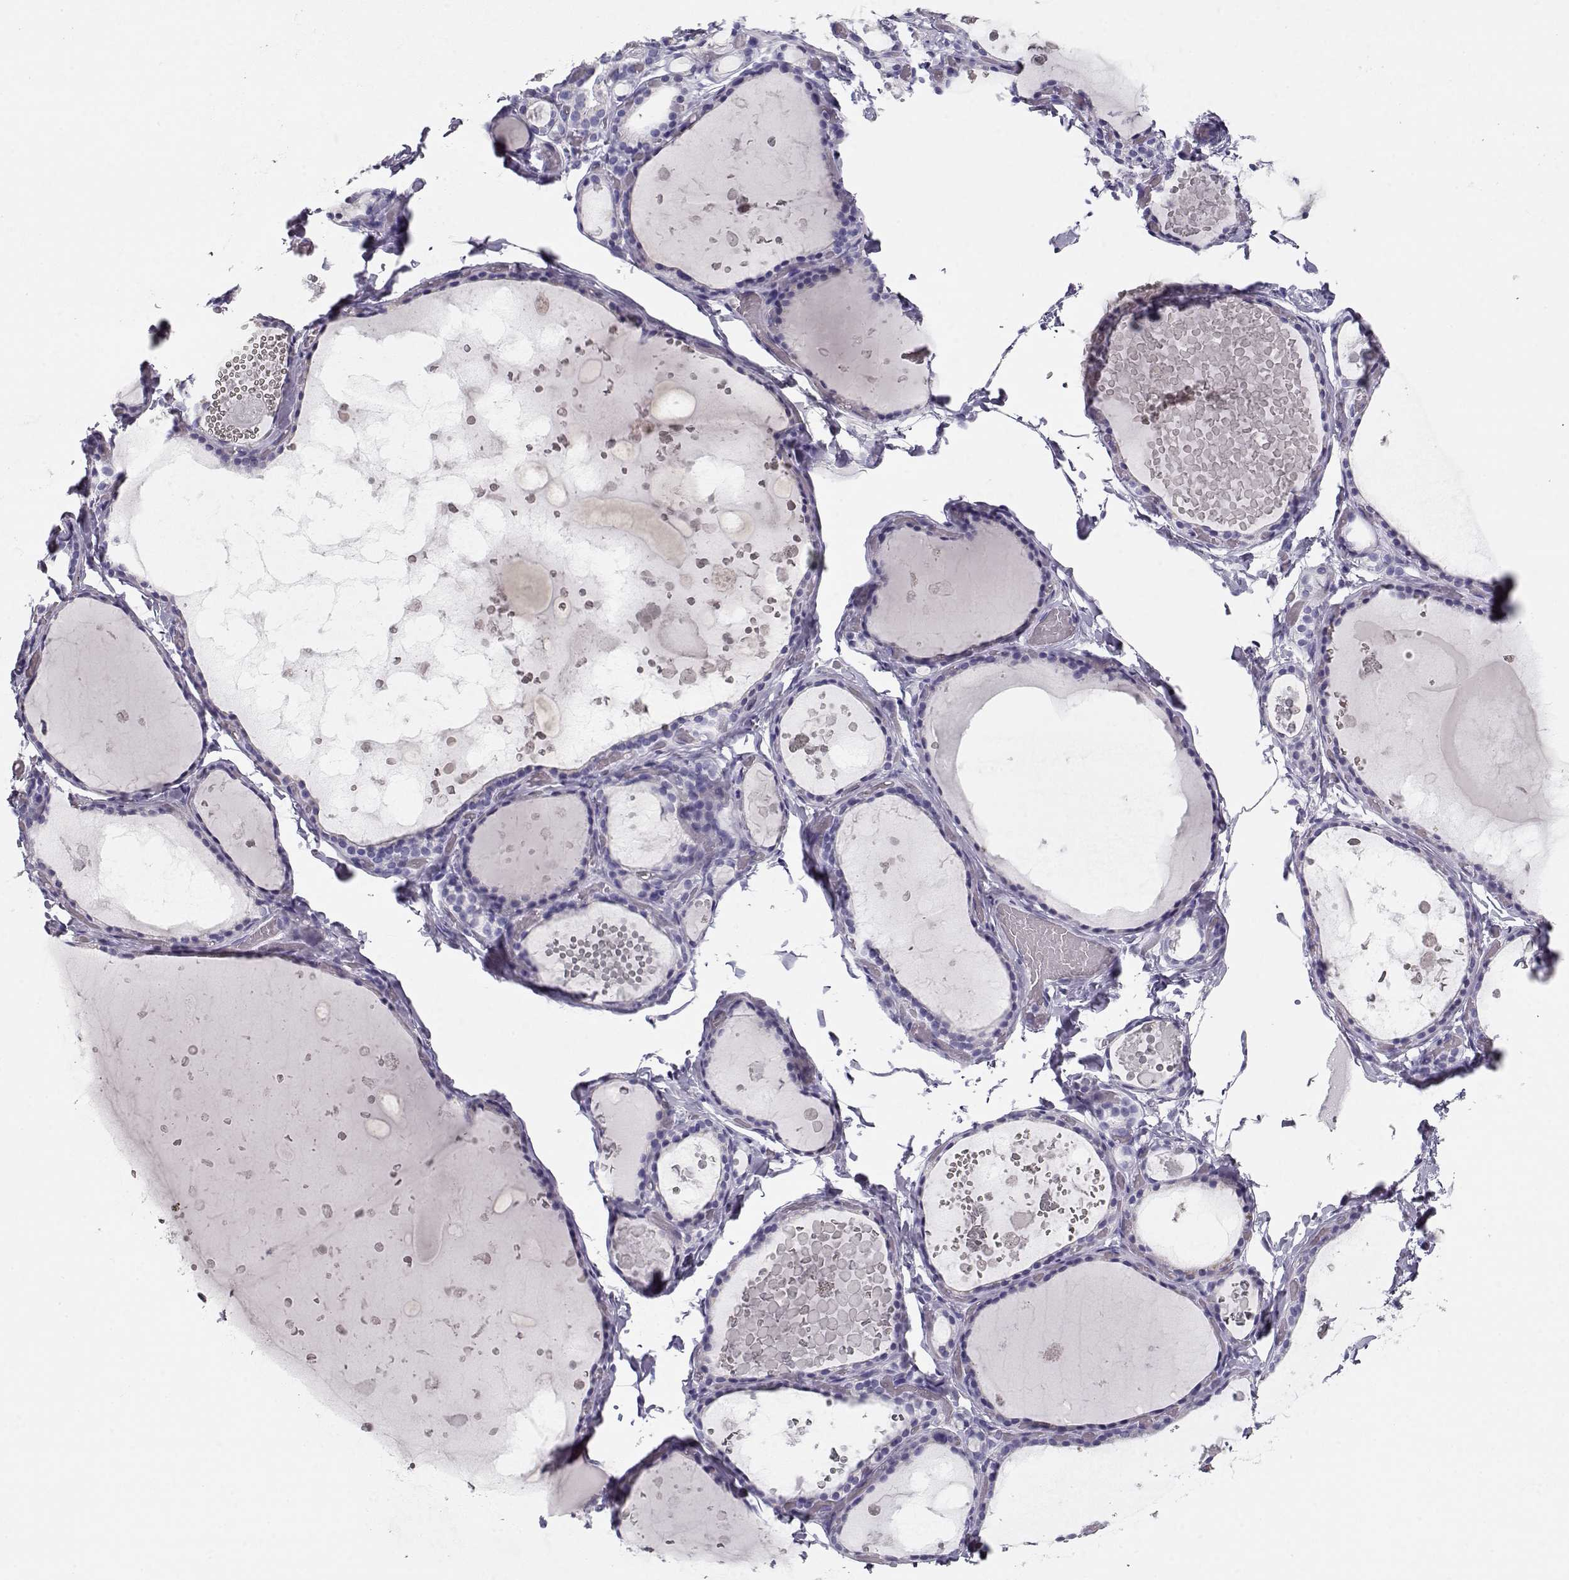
{"staining": {"intensity": "negative", "quantity": "none", "location": "none"}, "tissue": "thyroid gland", "cell_type": "Glandular cells", "image_type": "normal", "snomed": [{"axis": "morphology", "description": "Normal tissue, NOS"}, {"axis": "topography", "description": "Thyroid gland"}], "caption": "IHC of benign human thyroid gland displays no staining in glandular cells.", "gene": "MAGEC1", "patient": {"sex": "female", "age": 56}}